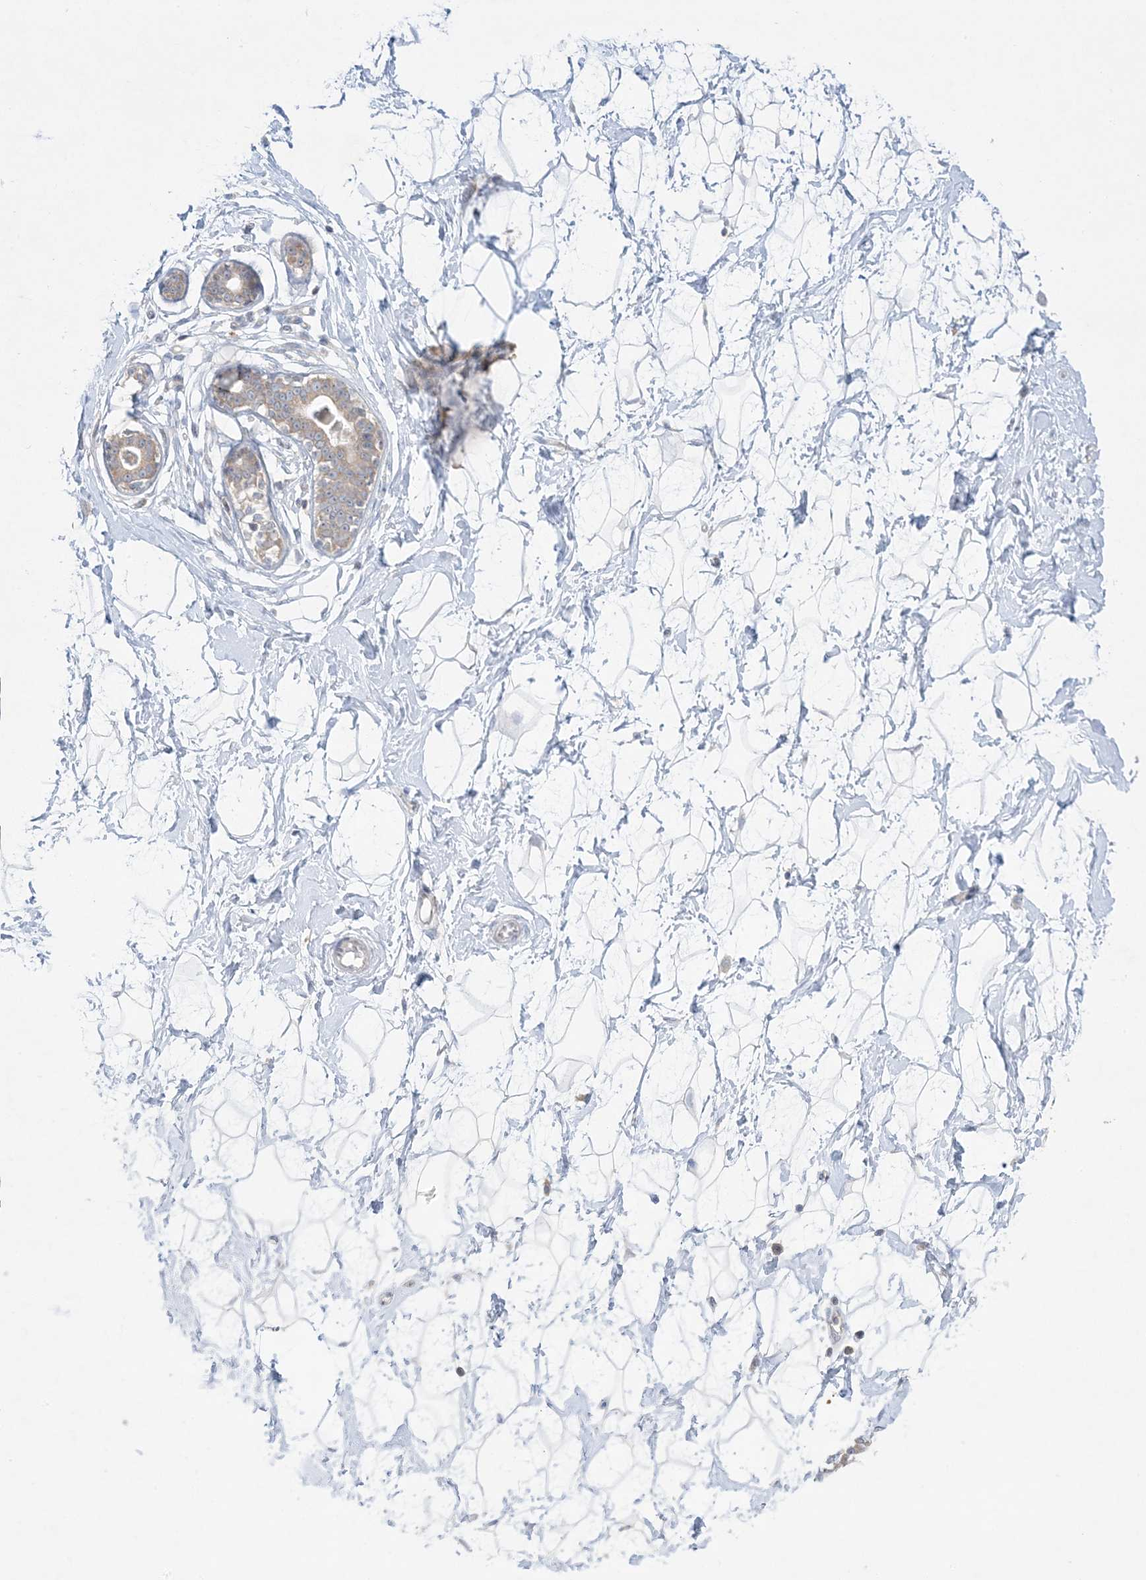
{"staining": {"intensity": "negative", "quantity": "none", "location": "none"}, "tissue": "breast", "cell_type": "Adipocytes", "image_type": "normal", "snomed": [{"axis": "morphology", "description": "Normal tissue, NOS"}, {"axis": "morphology", "description": "Adenoma, NOS"}, {"axis": "topography", "description": "Breast"}], "caption": "Immunohistochemical staining of unremarkable breast demonstrates no significant positivity in adipocytes. (Brightfield microscopy of DAB IHC at high magnification).", "gene": "RPP40", "patient": {"sex": "female", "age": 23}}